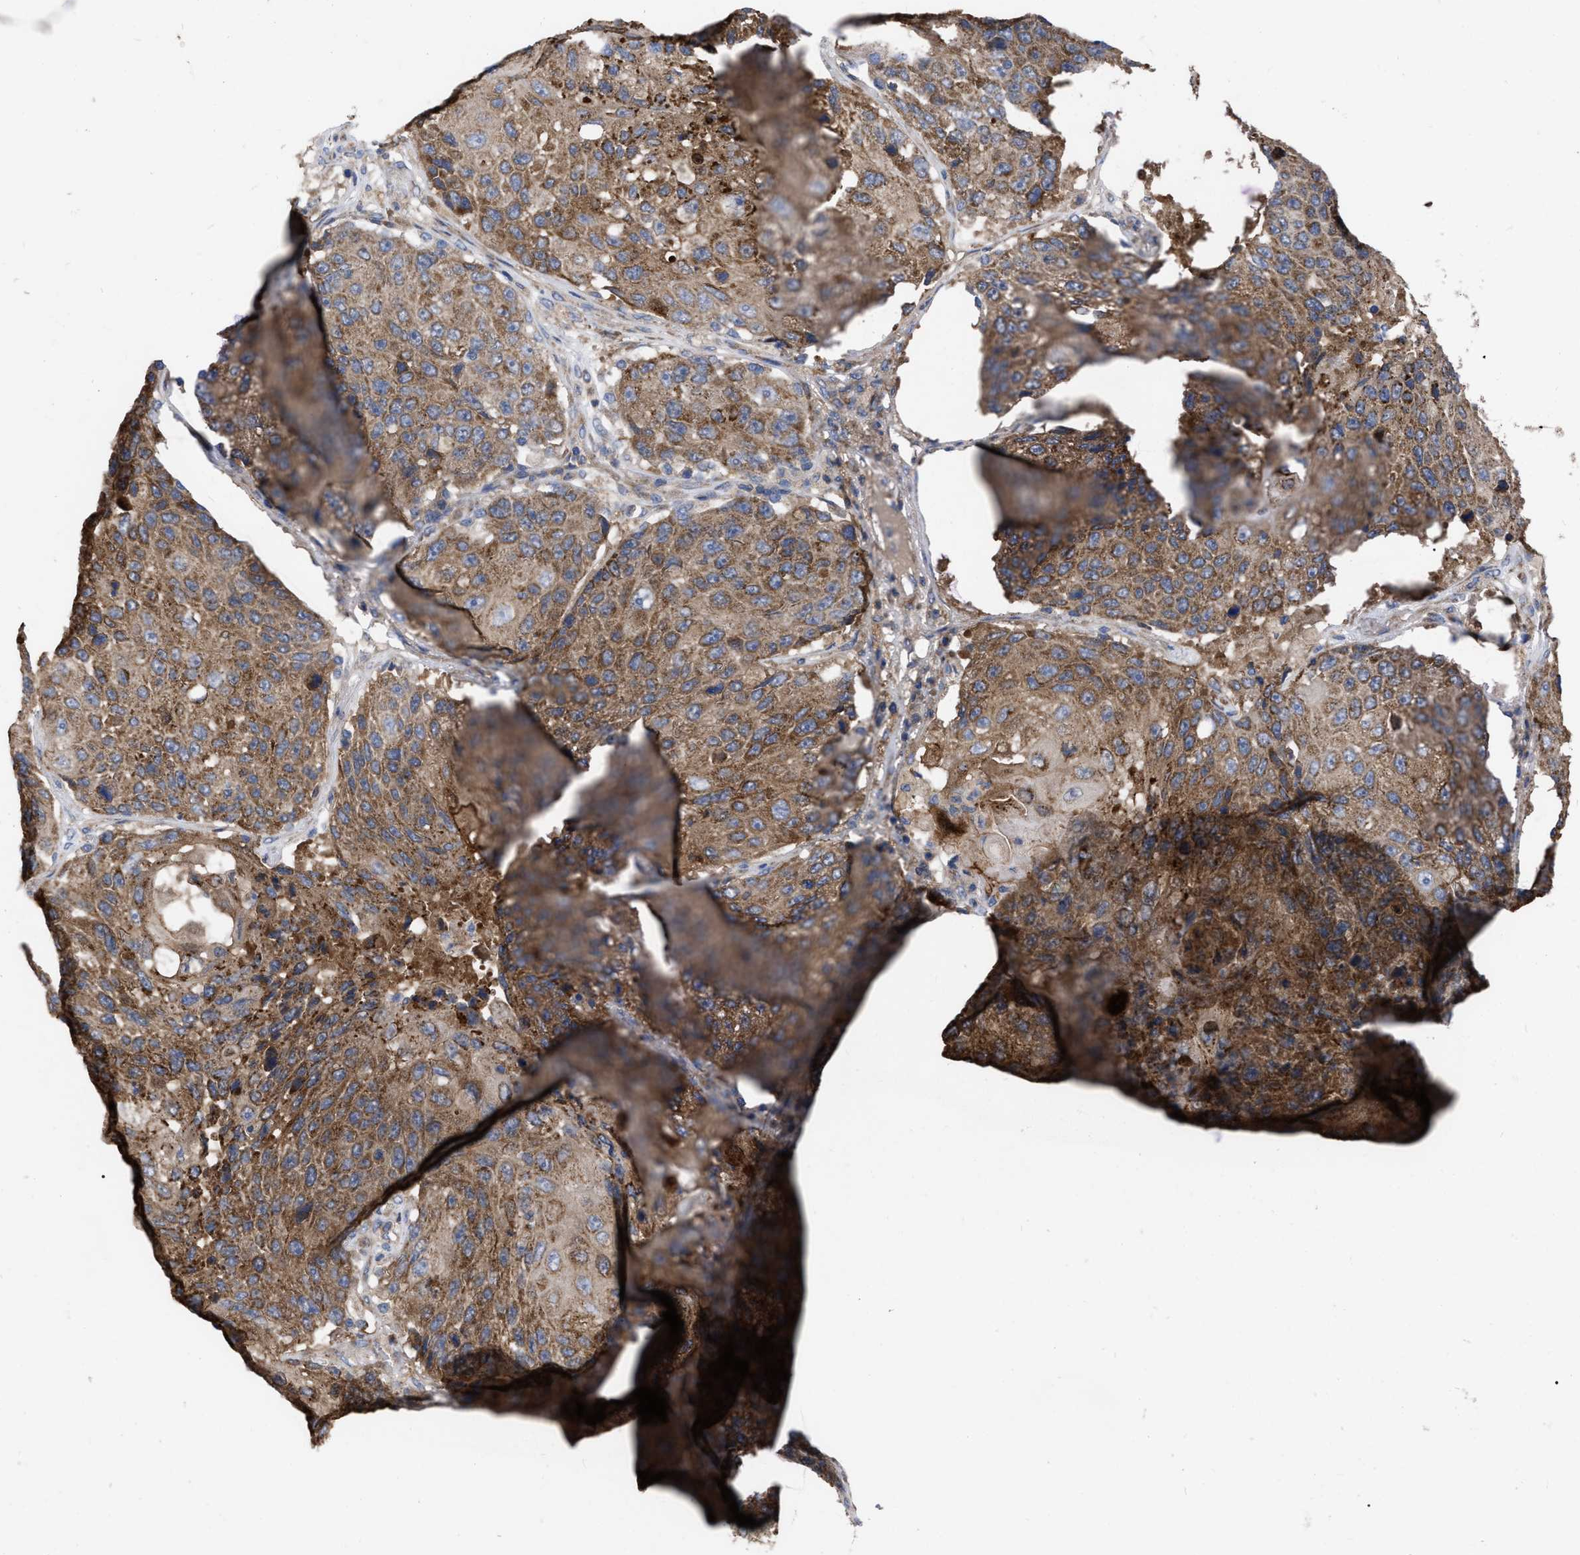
{"staining": {"intensity": "moderate", "quantity": ">75%", "location": "cytoplasmic/membranous"}, "tissue": "lung cancer", "cell_type": "Tumor cells", "image_type": "cancer", "snomed": [{"axis": "morphology", "description": "Squamous cell carcinoma, NOS"}, {"axis": "topography", "description": "Lung"}], "caption": "A high-resolution histopathology image shows IHC staining of lung cancer, which reveals moderate cytoplasmic/membranous expression in about >75% of tumor cells.", "gene": "CDKN2C", "patient": {"sex": "male", "age": 61}}